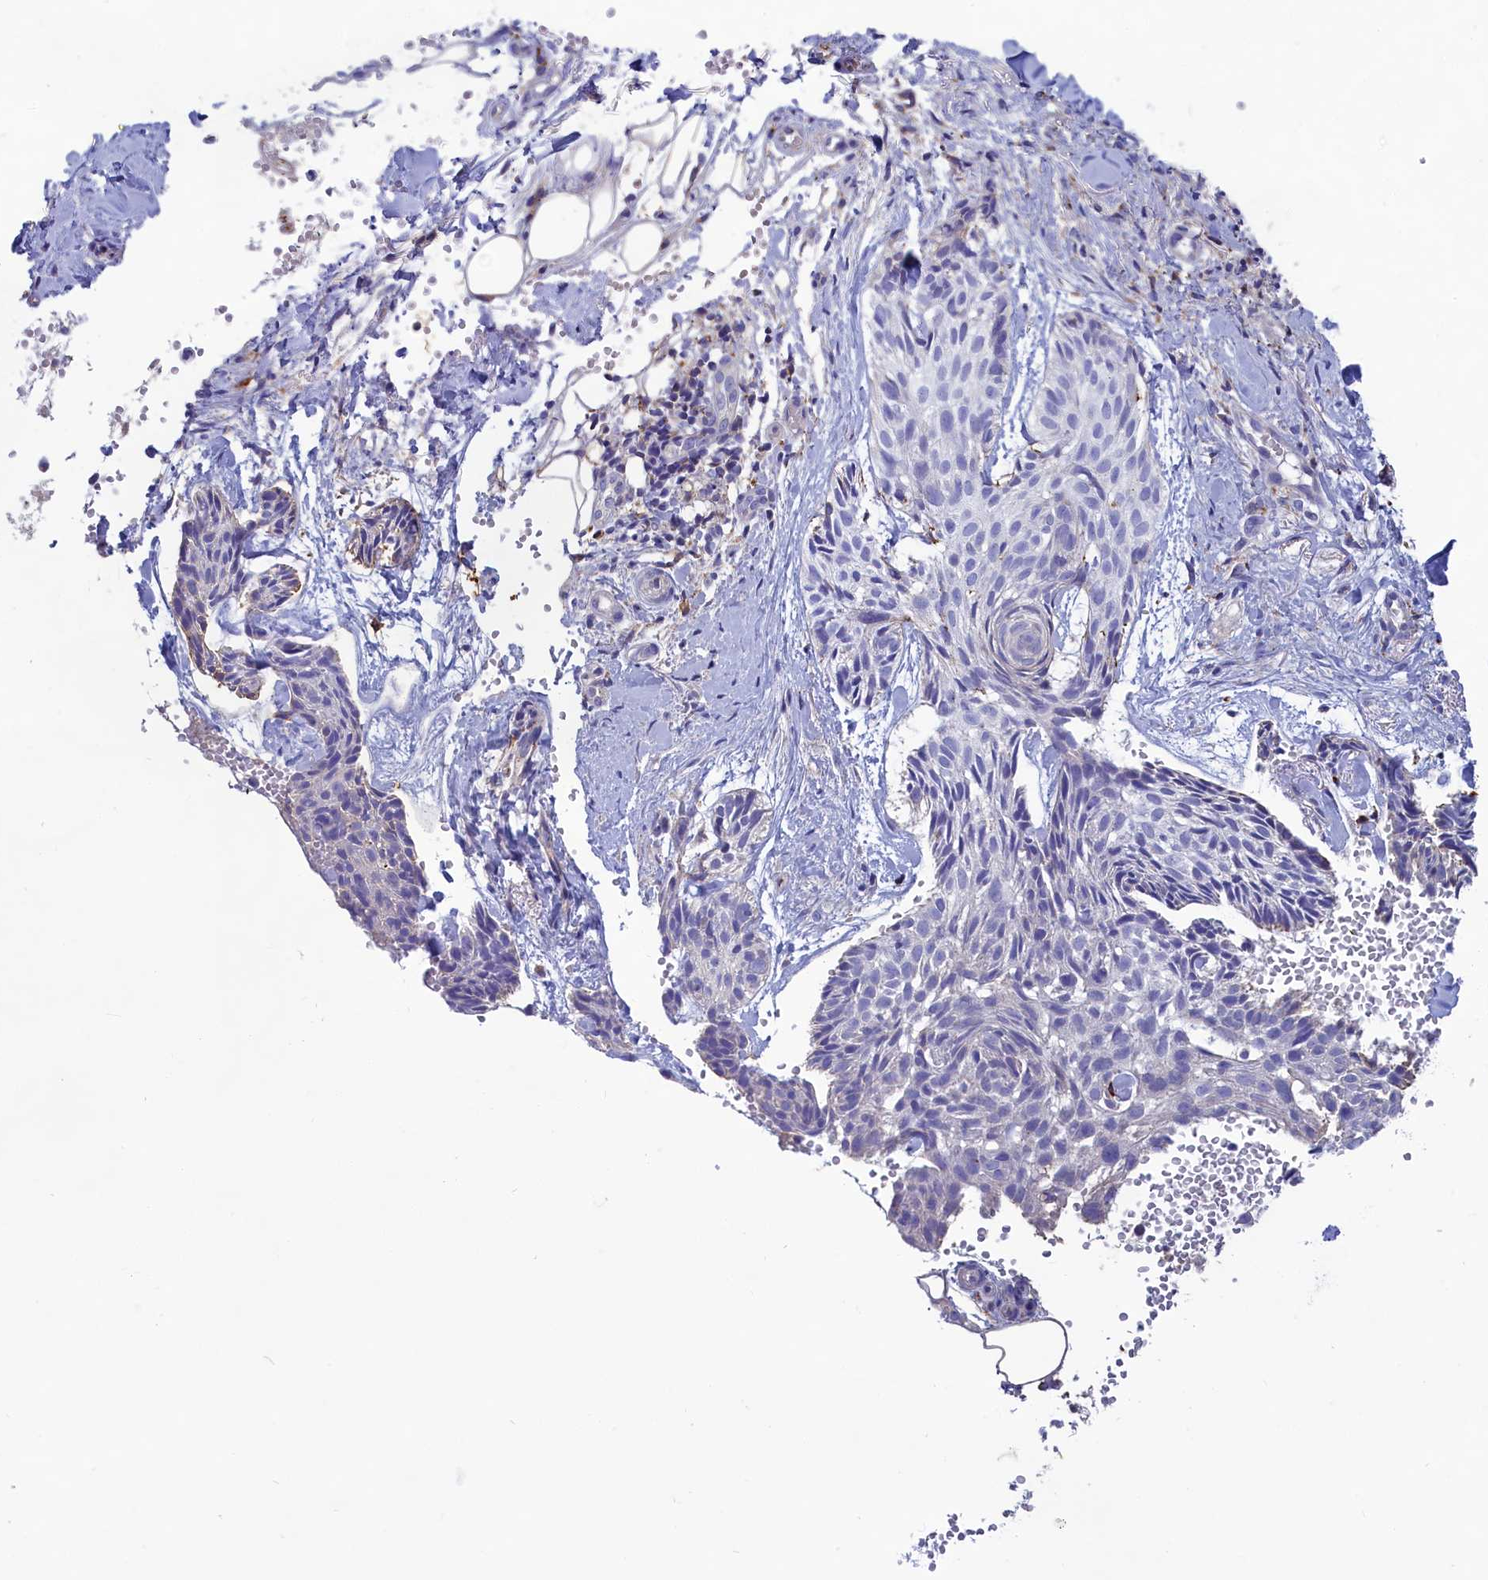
{"staining": {"intensity": "negative", "quantity": "none", "location": "none"}, "tissue": "skin cancer", "cell_type": "Tumor cells", "image_type": "cancer", "snomed": [{"axis": "morphology", "description": "Normal tissue, NOS"}, {"axis": "morphology", "description": "Basal cell carcinoma"}, {"axis": "topography", "description": "Skin"}], "caption": "Skin cancer (basal cell carcinoma) stained for a protein using IHC shows no expression tumor cells.", "gene": "WDR6", "patient": {"sex": "male", "age": 66}}